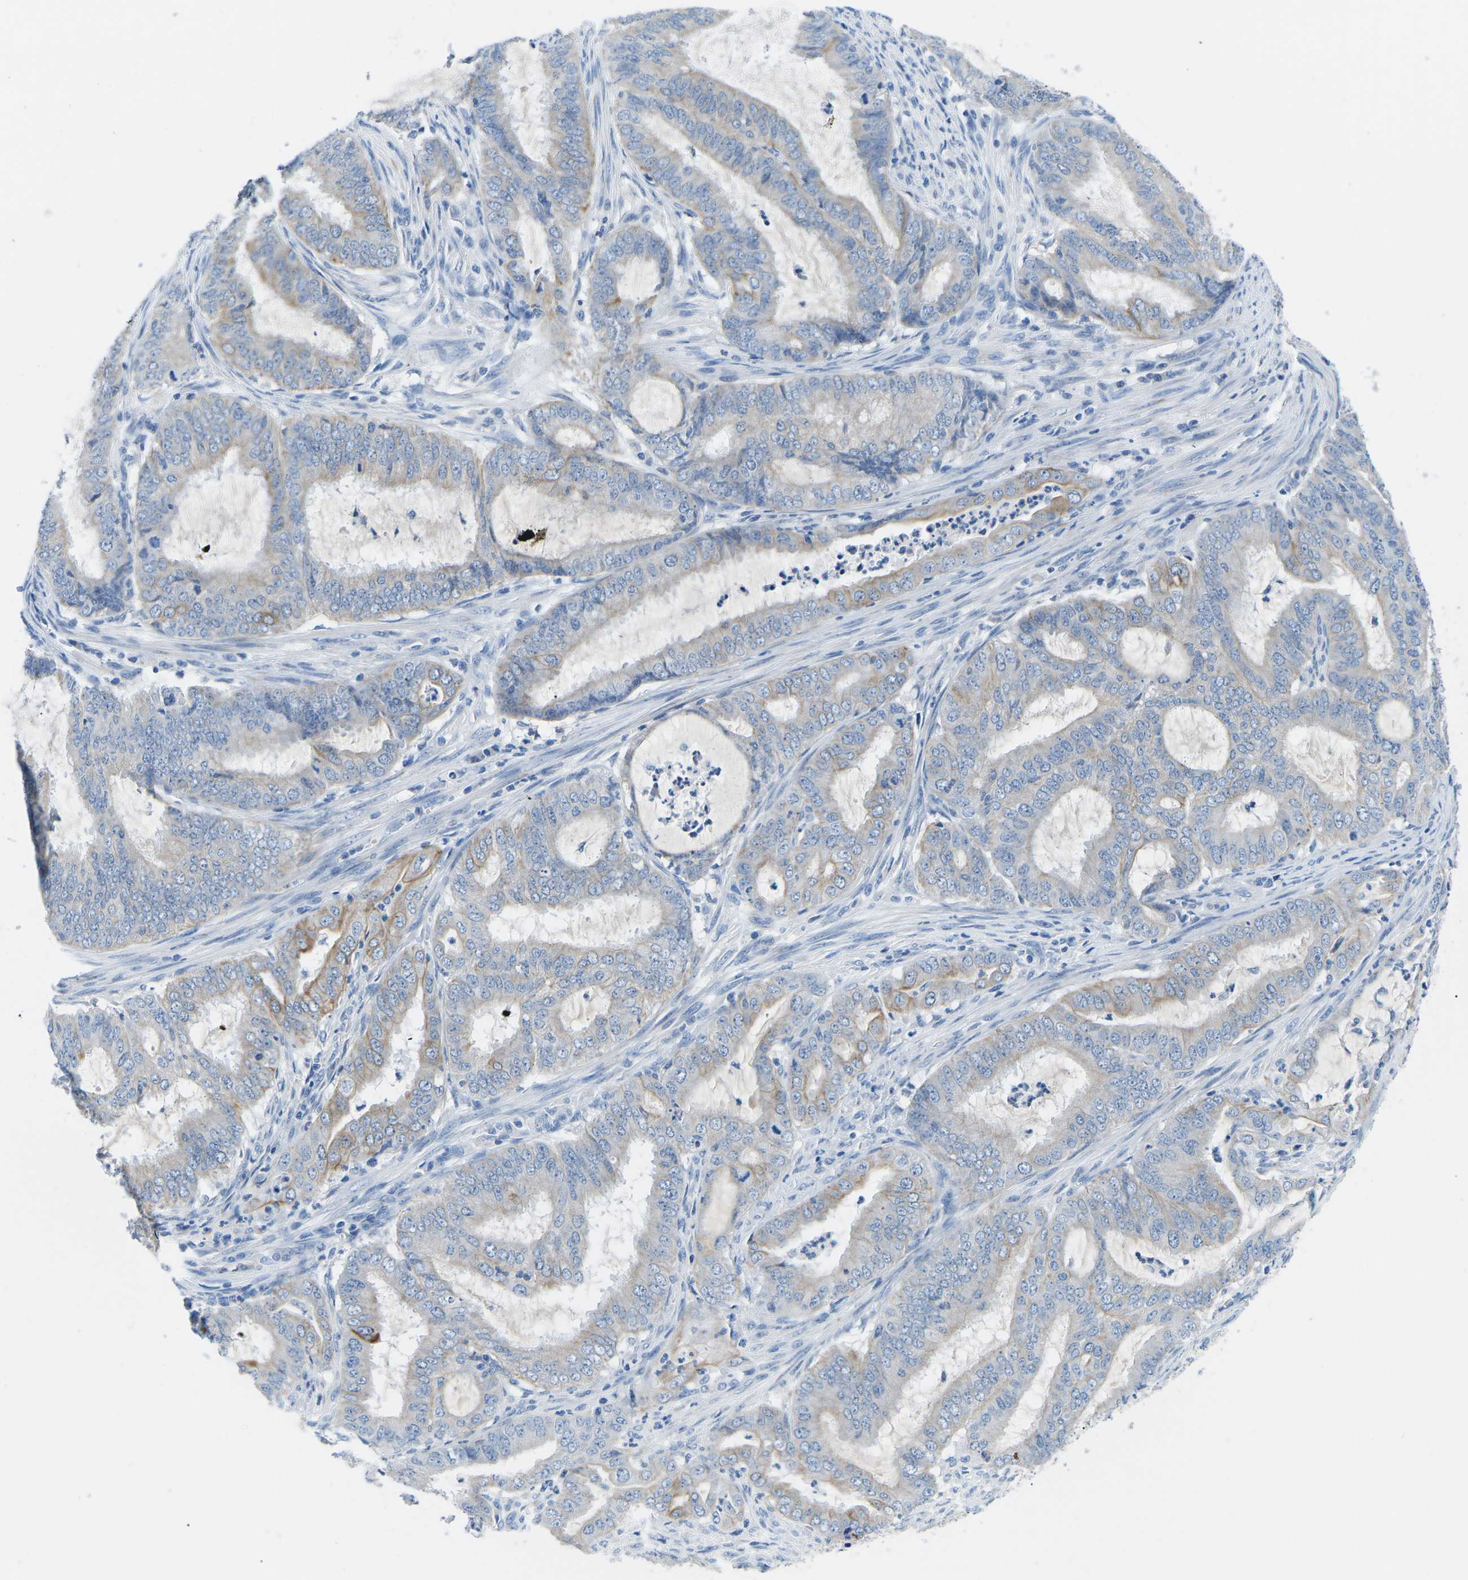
{"staining": {"intensity": "weak", "quantity": "<25%", "location": "cytoplasmic/membranous"}, "tissue": "endometrial cancer", "cell_type": "Tumor cells", "image_type": "cancer", "snomed": [{"axis": "morphology", "description": "Adenocarcinoma, NOS"}, {"axis": "topography", "description": "Endometrium"}], "caption": "Immunohistochemistry of human endometrial cancer demonstrates no staining in tumor cells. The staining was performed using DAB (3,3'-diaminobenzidine) to visualize the protein expression in brown, while the nuclei were stained in blue with hematoxylin (Magnification: 20x).", "gene": "TM6SF1", "patient": {"sex": "female", "age": 70}}